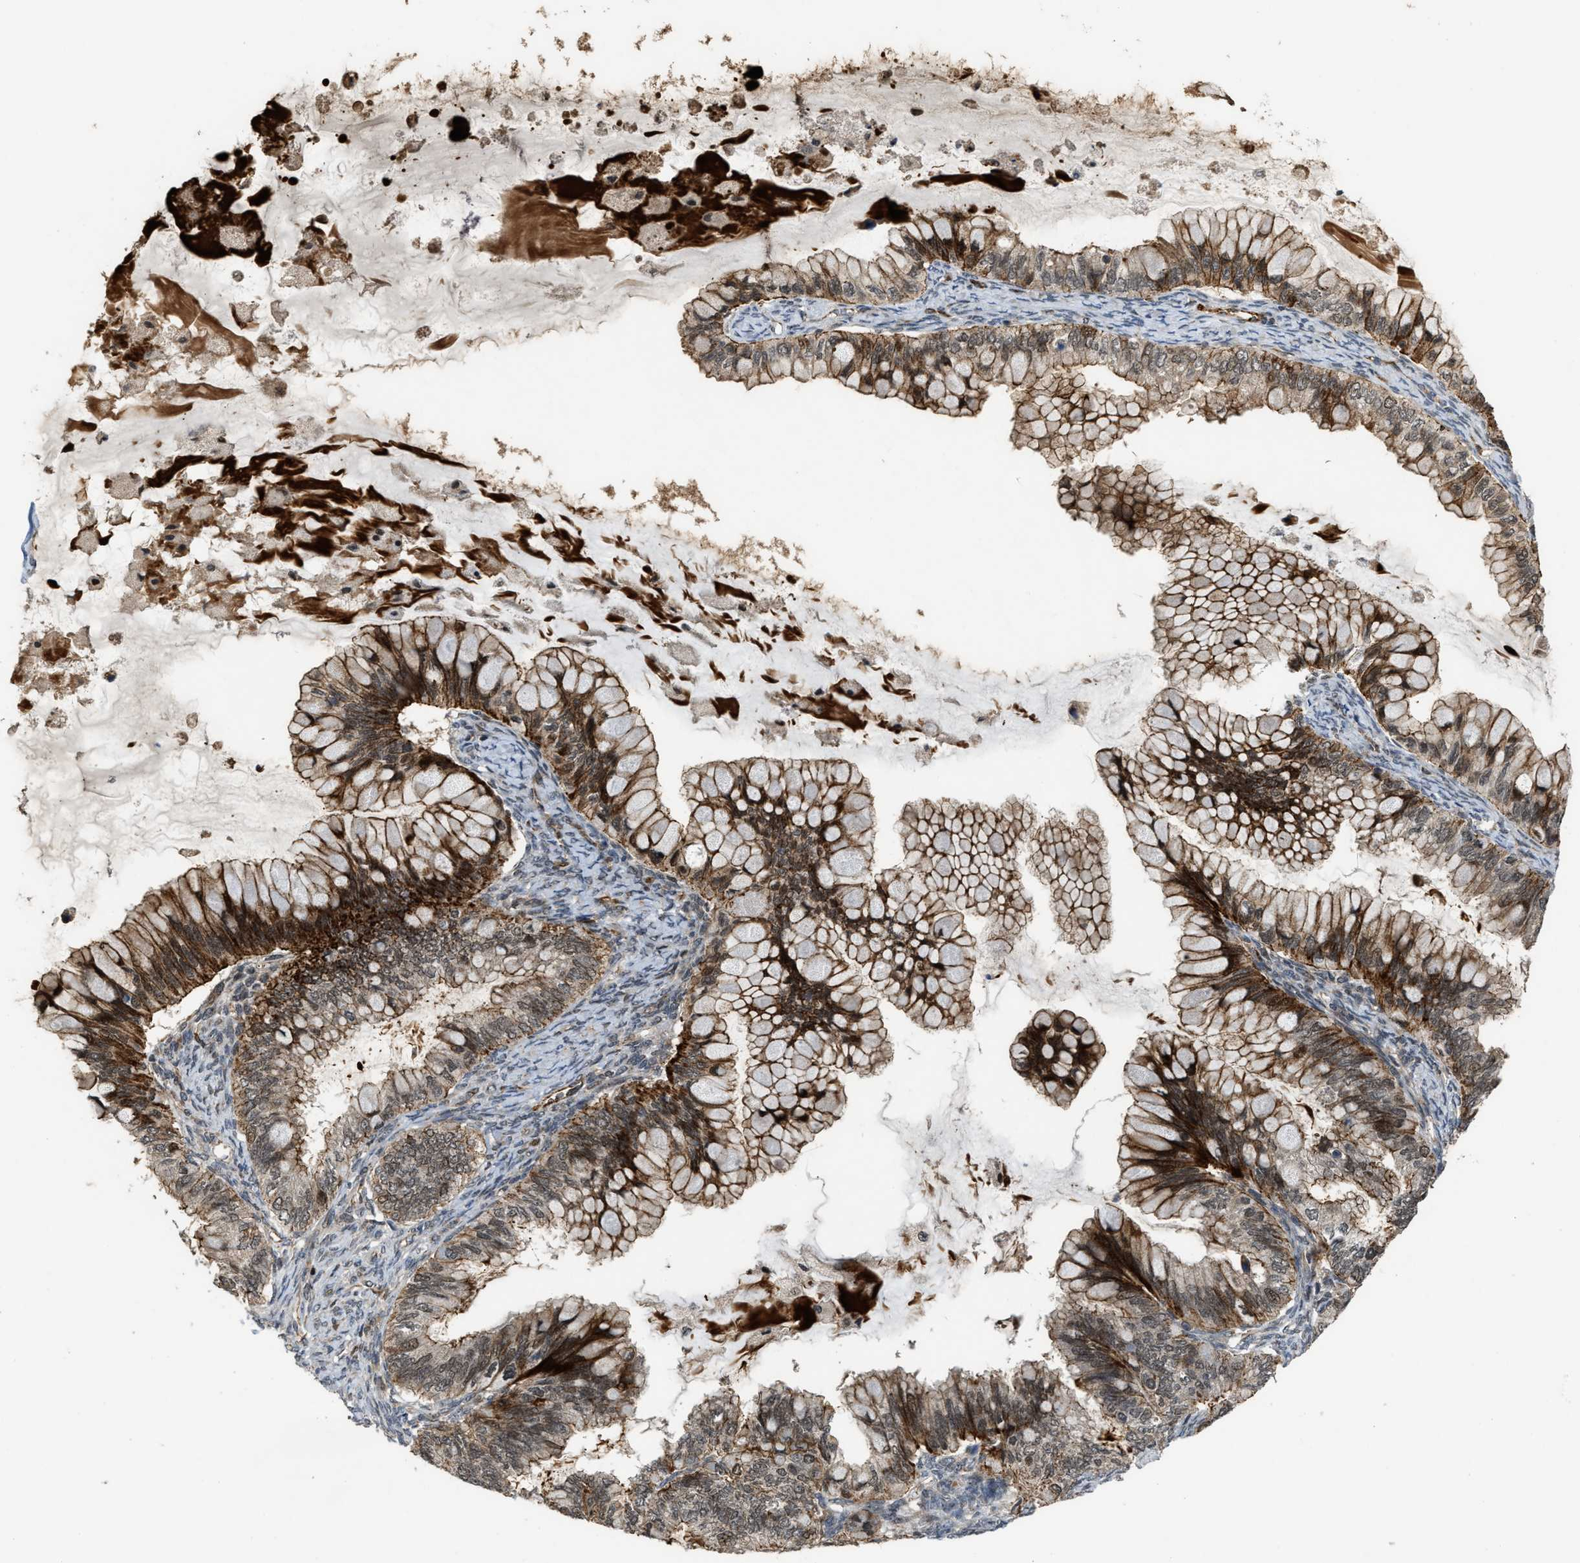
{"staining": {"intensity": "strong", "quantity": "25%-75%", "location": "cytoplasmic/membranous"}, "tissue": "ovarian cancer", "cell_type": "Tumor cells", "image_type": "cancer", "snomed": [{"axis": "morphology", "description": "Cystadenocarcinoma, mucinous, NOS"}, {"axis": "topography", "description": "Ovary"}], "caption": "Protein staining by IHC reveals strong cytoplasmic/membranous positivity in approximately 25%-75% of tumor cells in mucinous cystadenocarcinoma (ovarian).", "gene": "DPF2", "patient": {"sex": "female", "age": 80}}